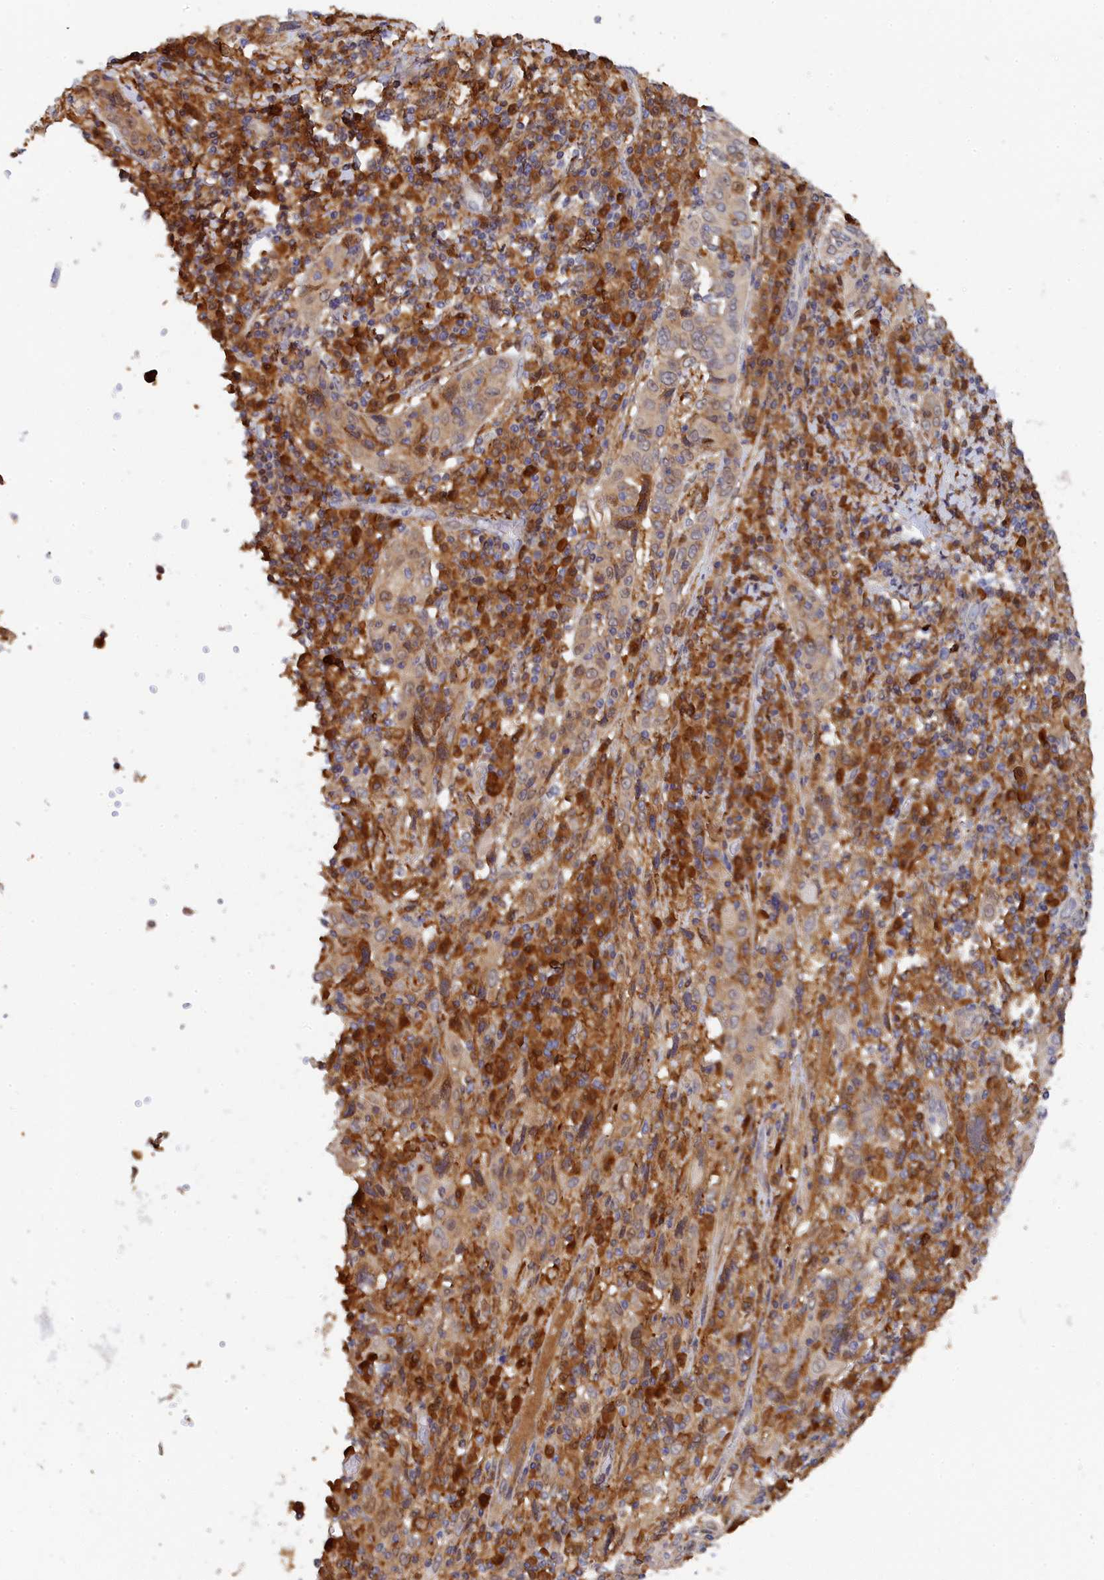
{"staining": {"intensity": "weak", "quantity": ">75%", "location": "cytoplasmic/membranous"}, "tissue": "cervical cancer", "cell_type": "Tumor cells", "image_type": "cancer", "snomed": [{"axis": "morphology", "description": "Squamous cell carcinoma, NOS"}, {"axis": "topography", "description": "Cervix"}], "caption": "Brown immunohistochemical staining in human cervical cancer (squamous cell carcinoma) shows weak cytoplasmic/membranous expression in about >75% of tumor cells. (IHC, brightfield microscopy, high magnification).", "gene": "SPATA5L1", "patient": {"sex": "female", "age": 46}}